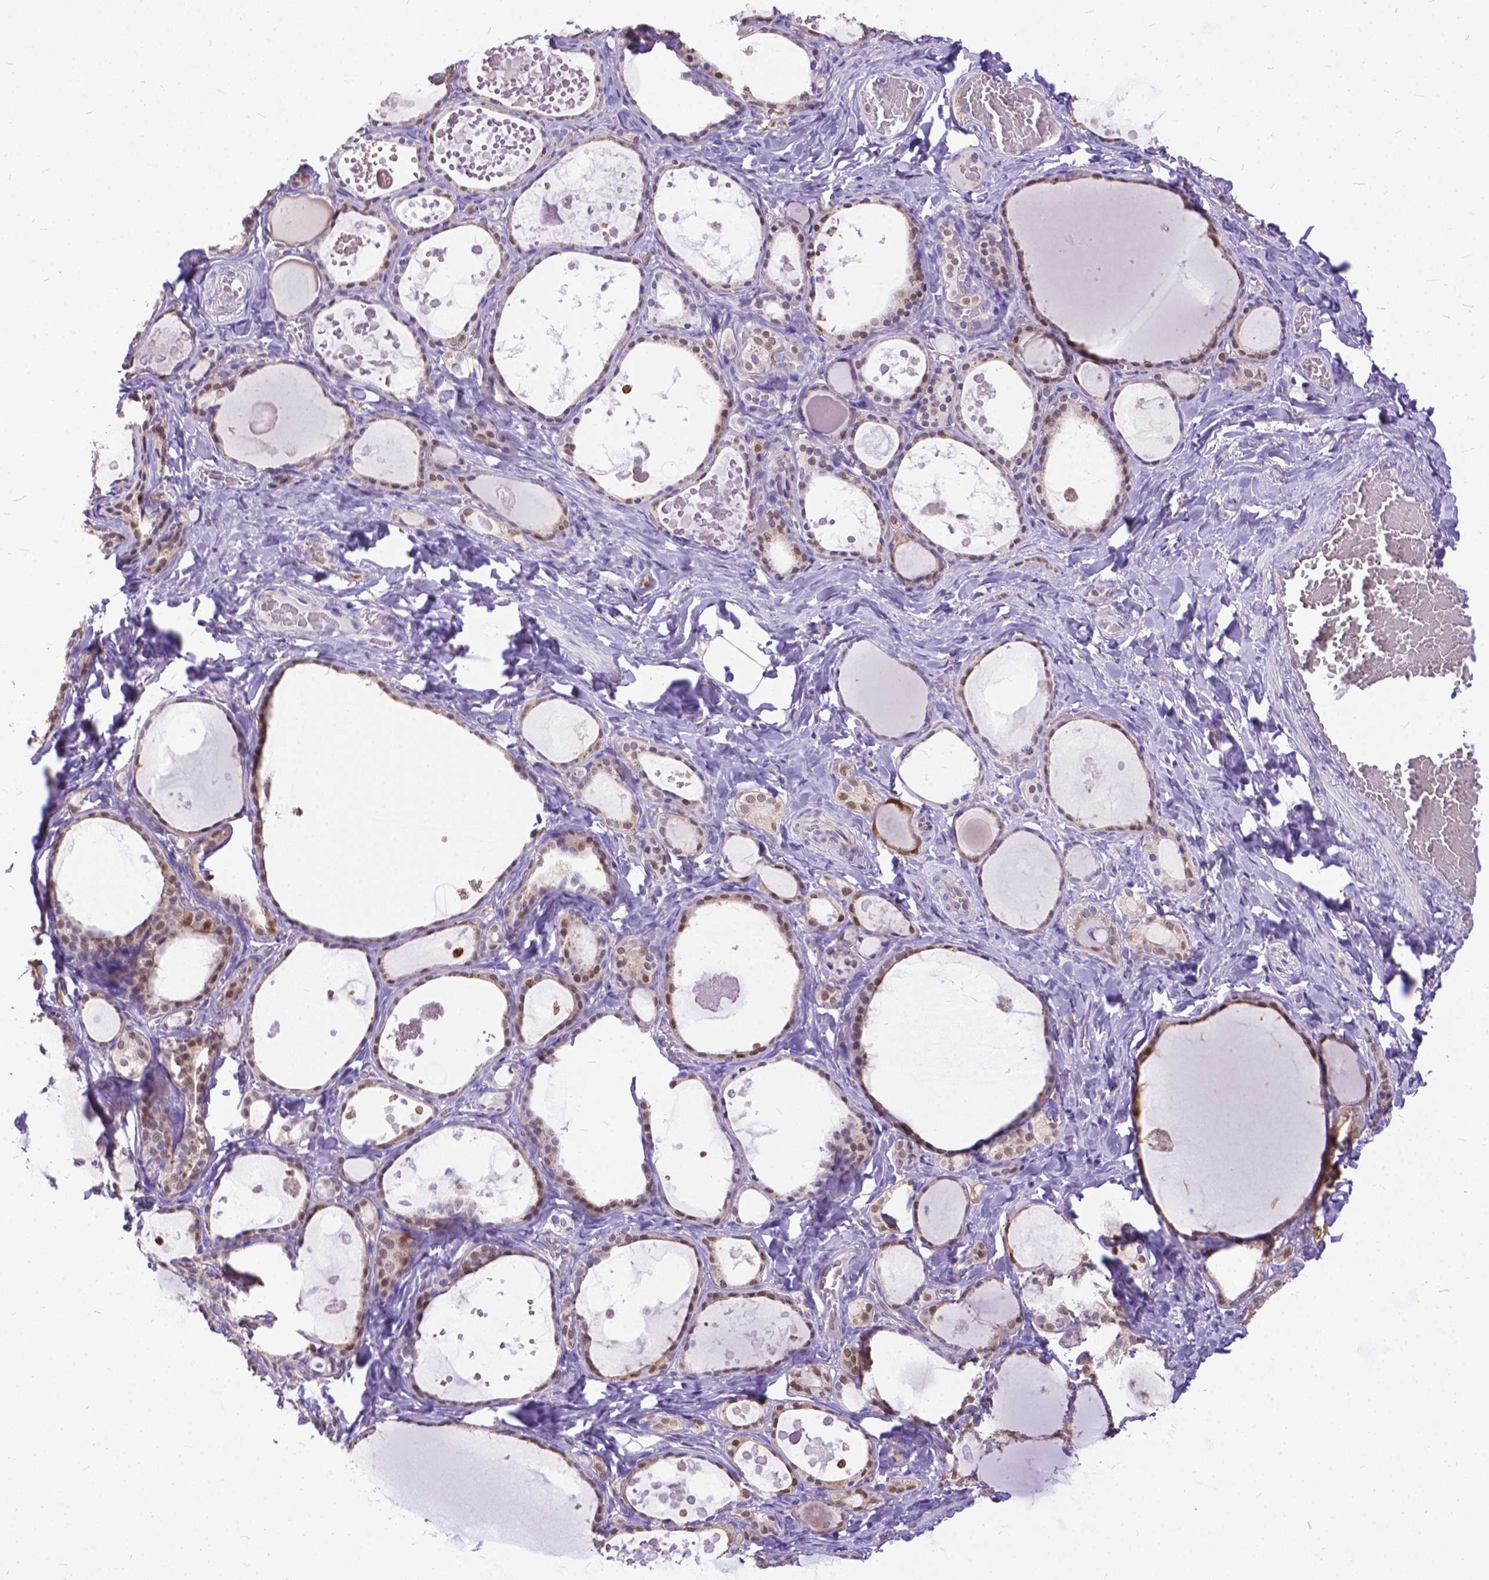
{"staining": {"intensity": "moderate", "quantity": "<25%", "location": "cytoplasmic/membranous,nuclear"}, "tissue": "thyroid gland", "cell_type": "Glandular cells", "image_type": "normal", "snomed": [{"axis": "morphology", "description": "Normal tissue, NOS"}, {"axis": "topography", "description": "Thyroid gland"}], "caption": "The histopathology image reveals immunohistochemical staining of normal thyroid gland. There is moderate cytoplasmic/membranous,nuclear expression is identified in about <25% of glandular cells.", "gene": "TMEM169", "patient": {"sex": "female", "age": 56}}